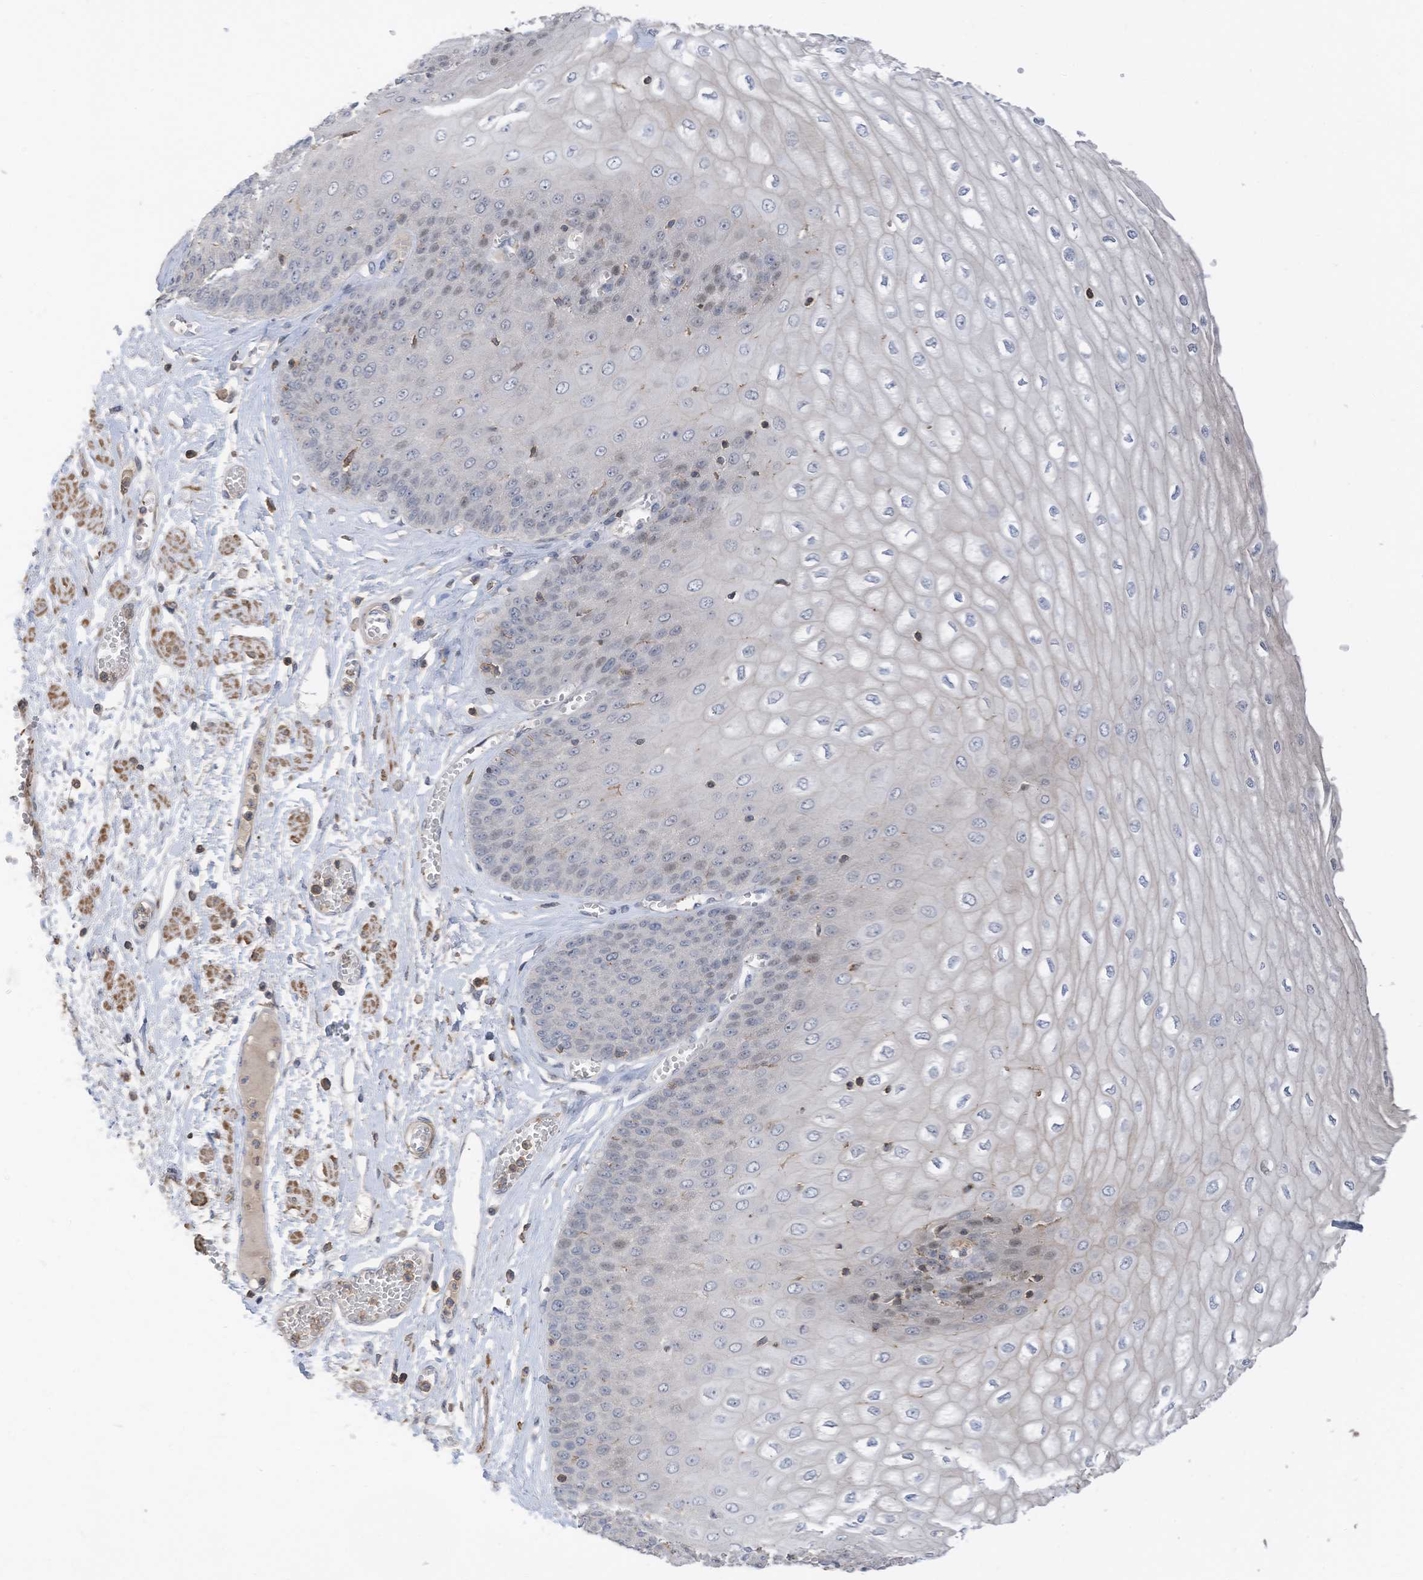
{"staining": {"intensity": "weak", "quantity": "<25%", "location": "cytoplasmic/membranous"}, "tissue": "esophagus", "cell_type": "Squamous epithelial cells", "image_type": "normal", "snomed": [{"axis": "morphology", "description": "Normal tissue, NOS"}, {"axis": "topography", "description": "Esophagus"}], "caption": "Immunohistochemistry micrograph of benign esophagus: human esophagus stained with DAB shows no significant protein positivity in squamous epithelial cells.", "gene": "SLFN14", "patient": {"sex": "male", "age": 60}}